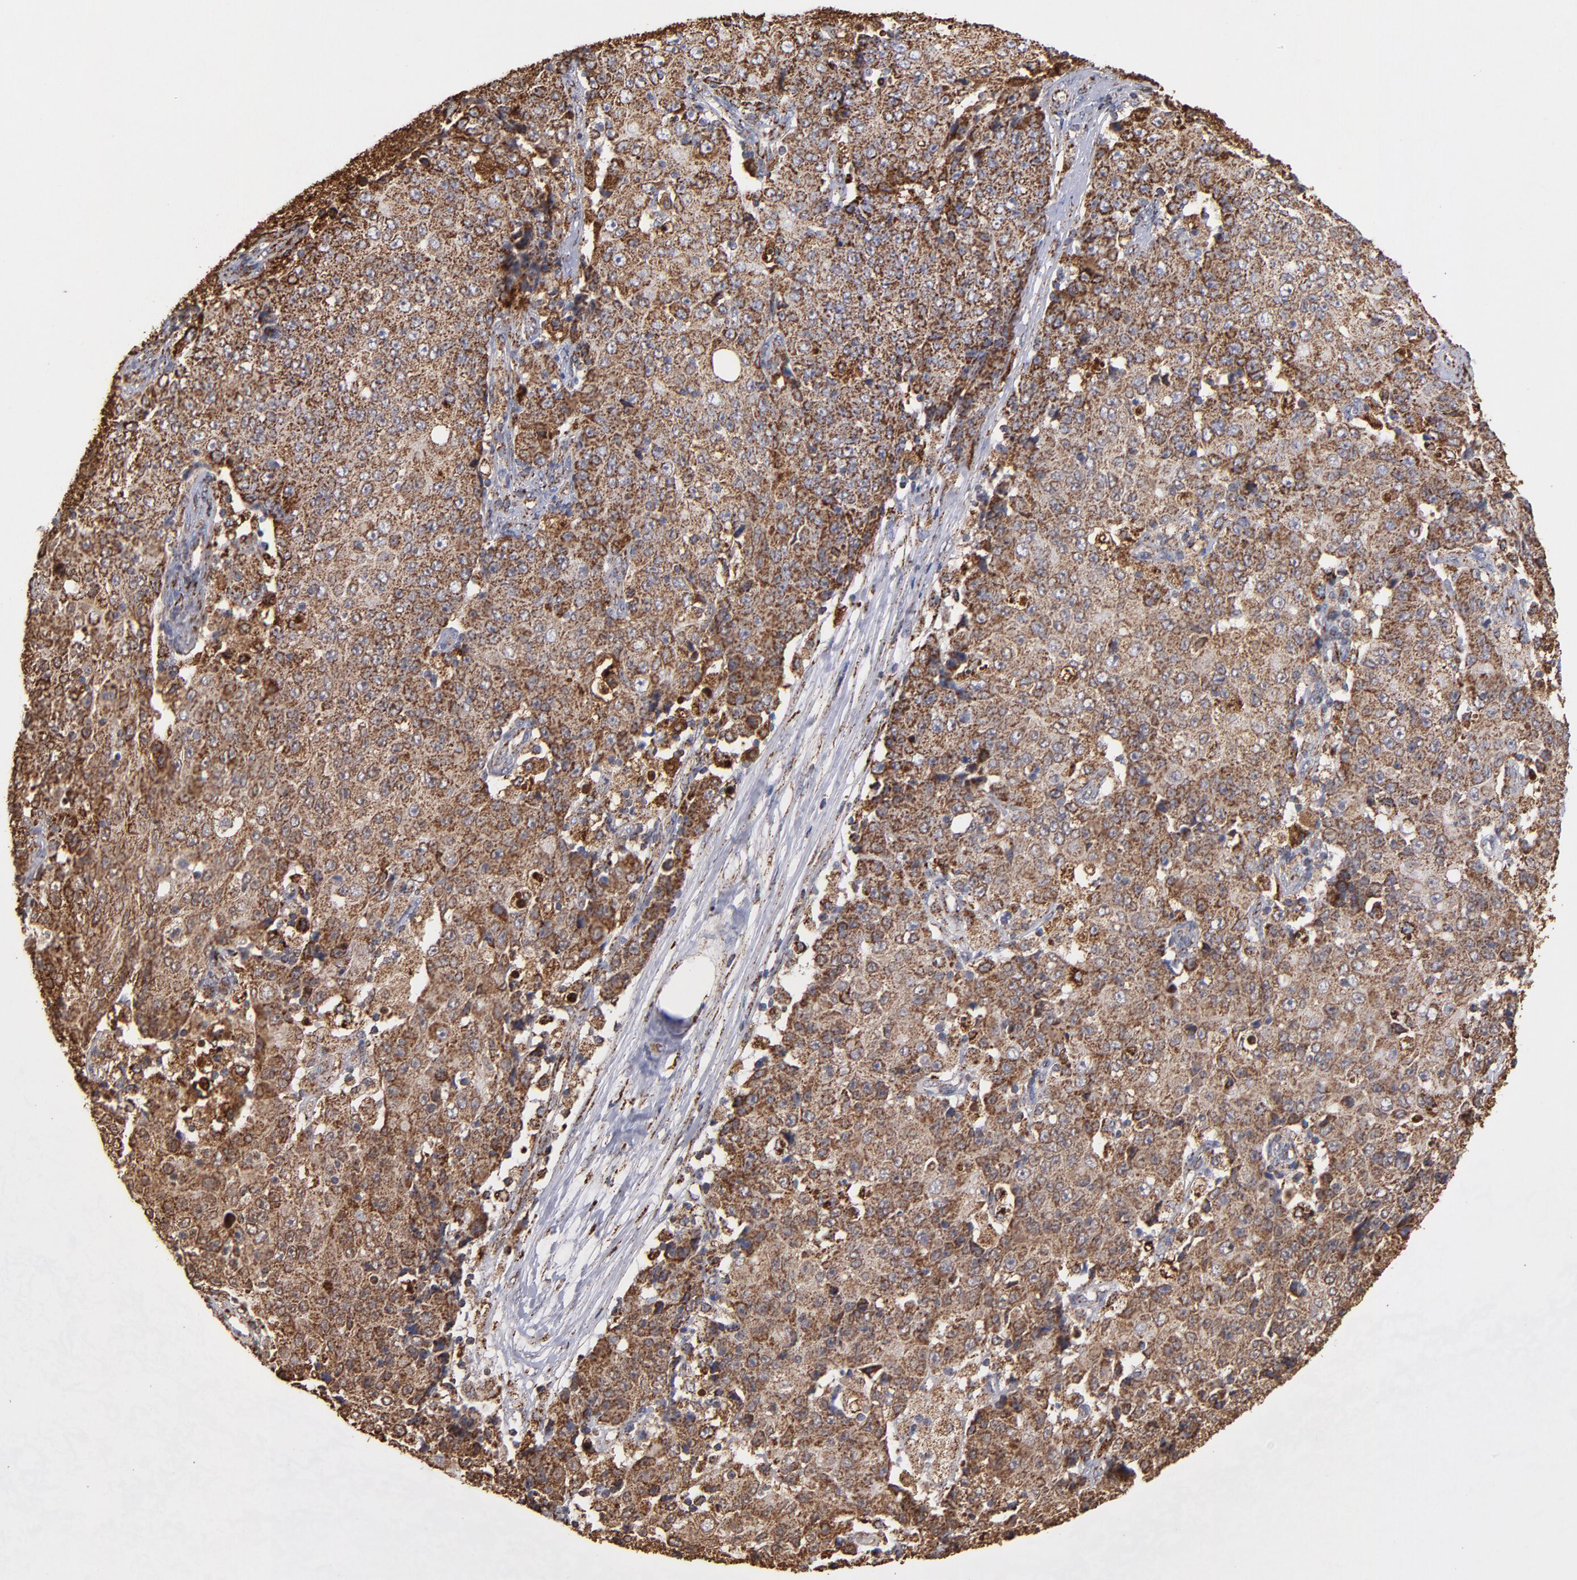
{"staining": {"intensity": "strong", "quantity": ">75%", "location": "cytoplasmic/membranous"}, "tissue": "ovarian cancer", "cell_type": "Tumor cells", "image_type": "cancer", "snomed": [{"axis": "morphology", "description": "Carcinoma, endometroid"}, {"axis": "topography", "description": "Ovary"}], "caption": "Immunohistochemical staining of ovarian cancer (endometroid carcinoma) reveals strong cytoplasmic/membranous protein positivity in approximately >75% of tumor cells.", "gene": "SOD2", "patient": {"sex": "female", "age": 42}}